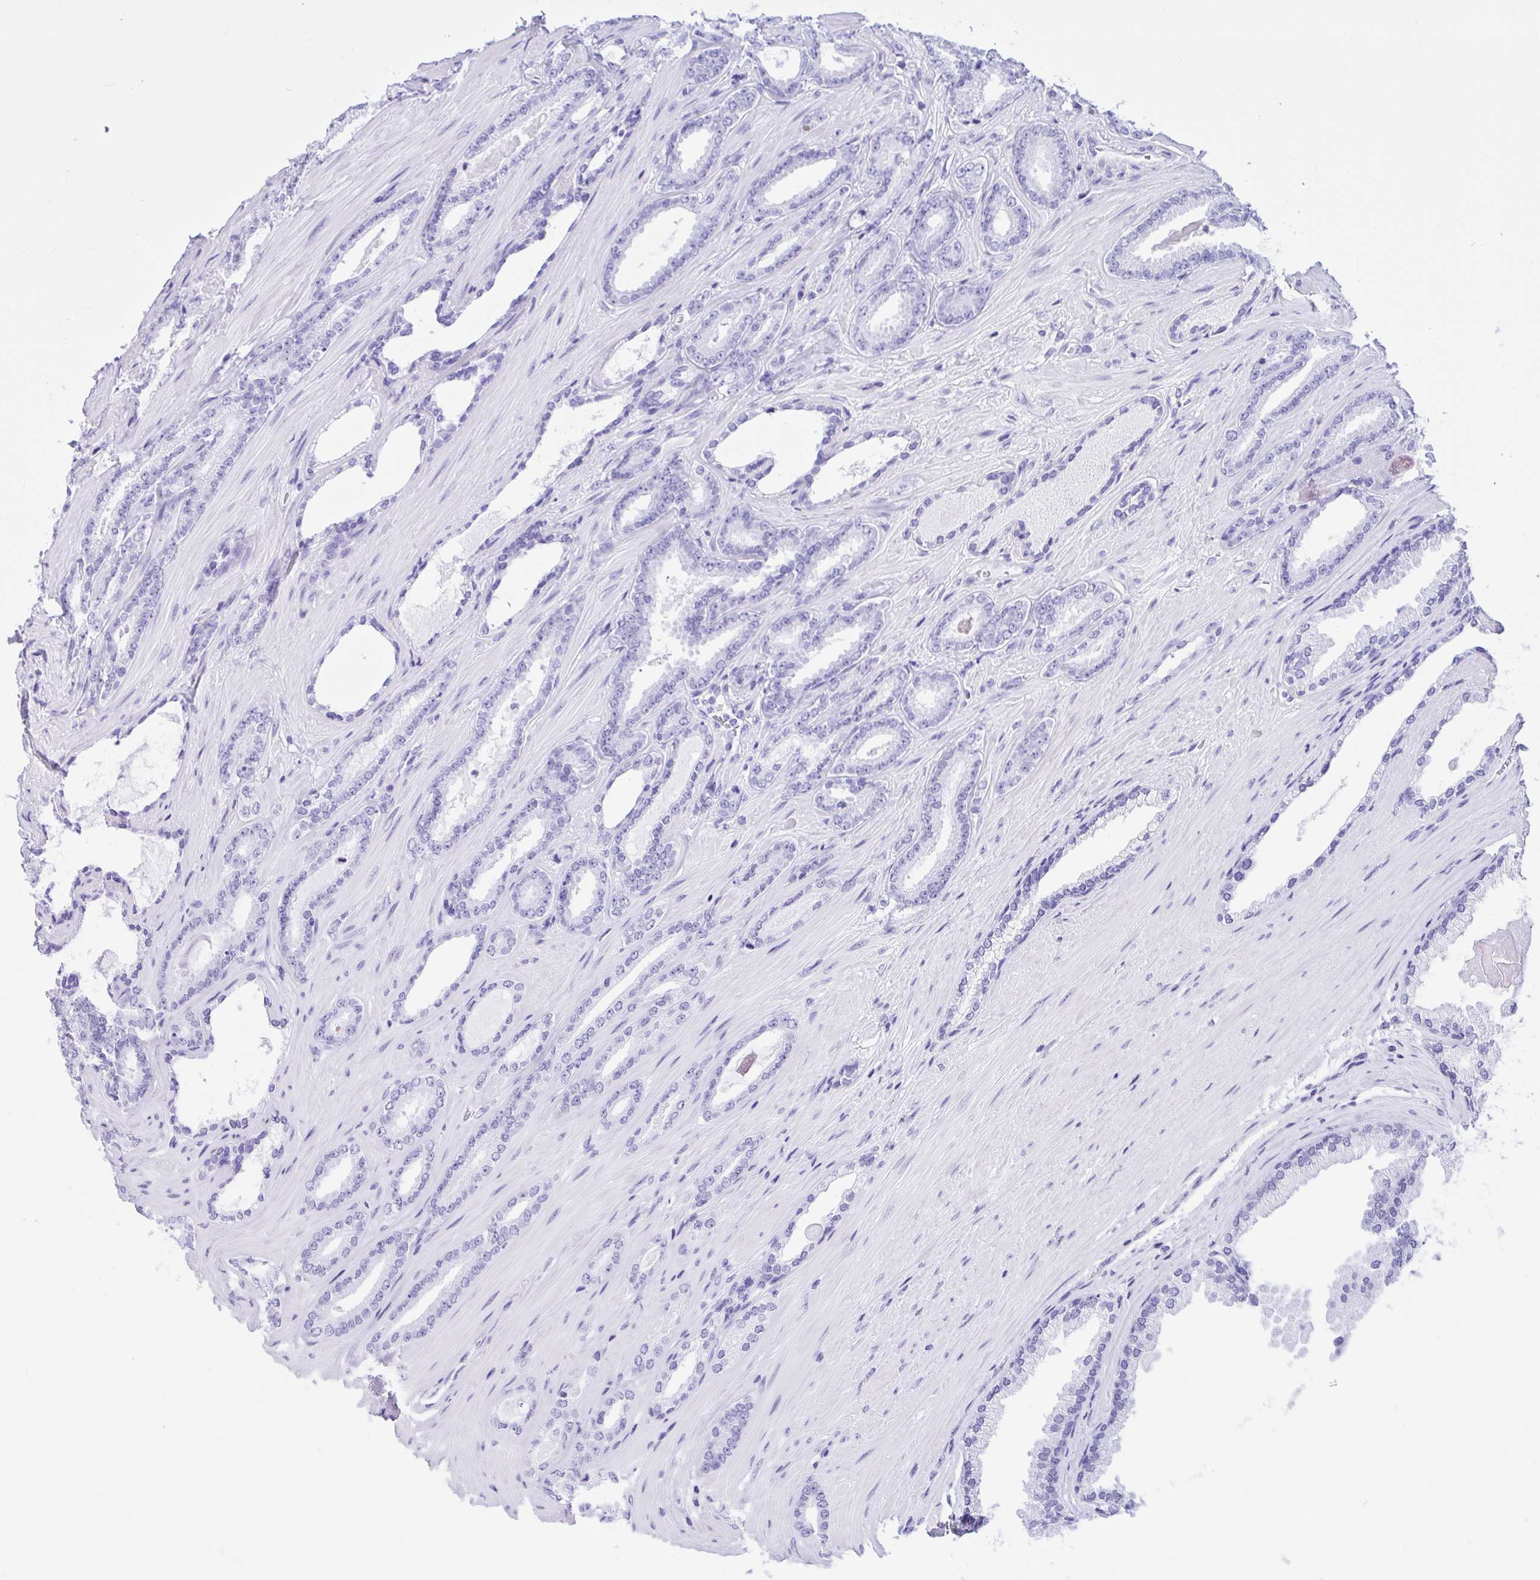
{"staining": {"intensity": "negative", "quantity": "none", "location": "none"}, "tissue": "prostate cancer", "cell_type": "Tumor cells", "image_type": "cancer", "snomed": [{"axis": "morphology", "description": "Adenocarcinoma, Low grade"}, {"axis": "topography", "description": "Prostate"}], "caption": "DAB immunohistochemical staining of human prostate cancer shows no significant expression in tumor cells.", "gene": "TLN2", "patient": {"sex": "male", "age": 61}}